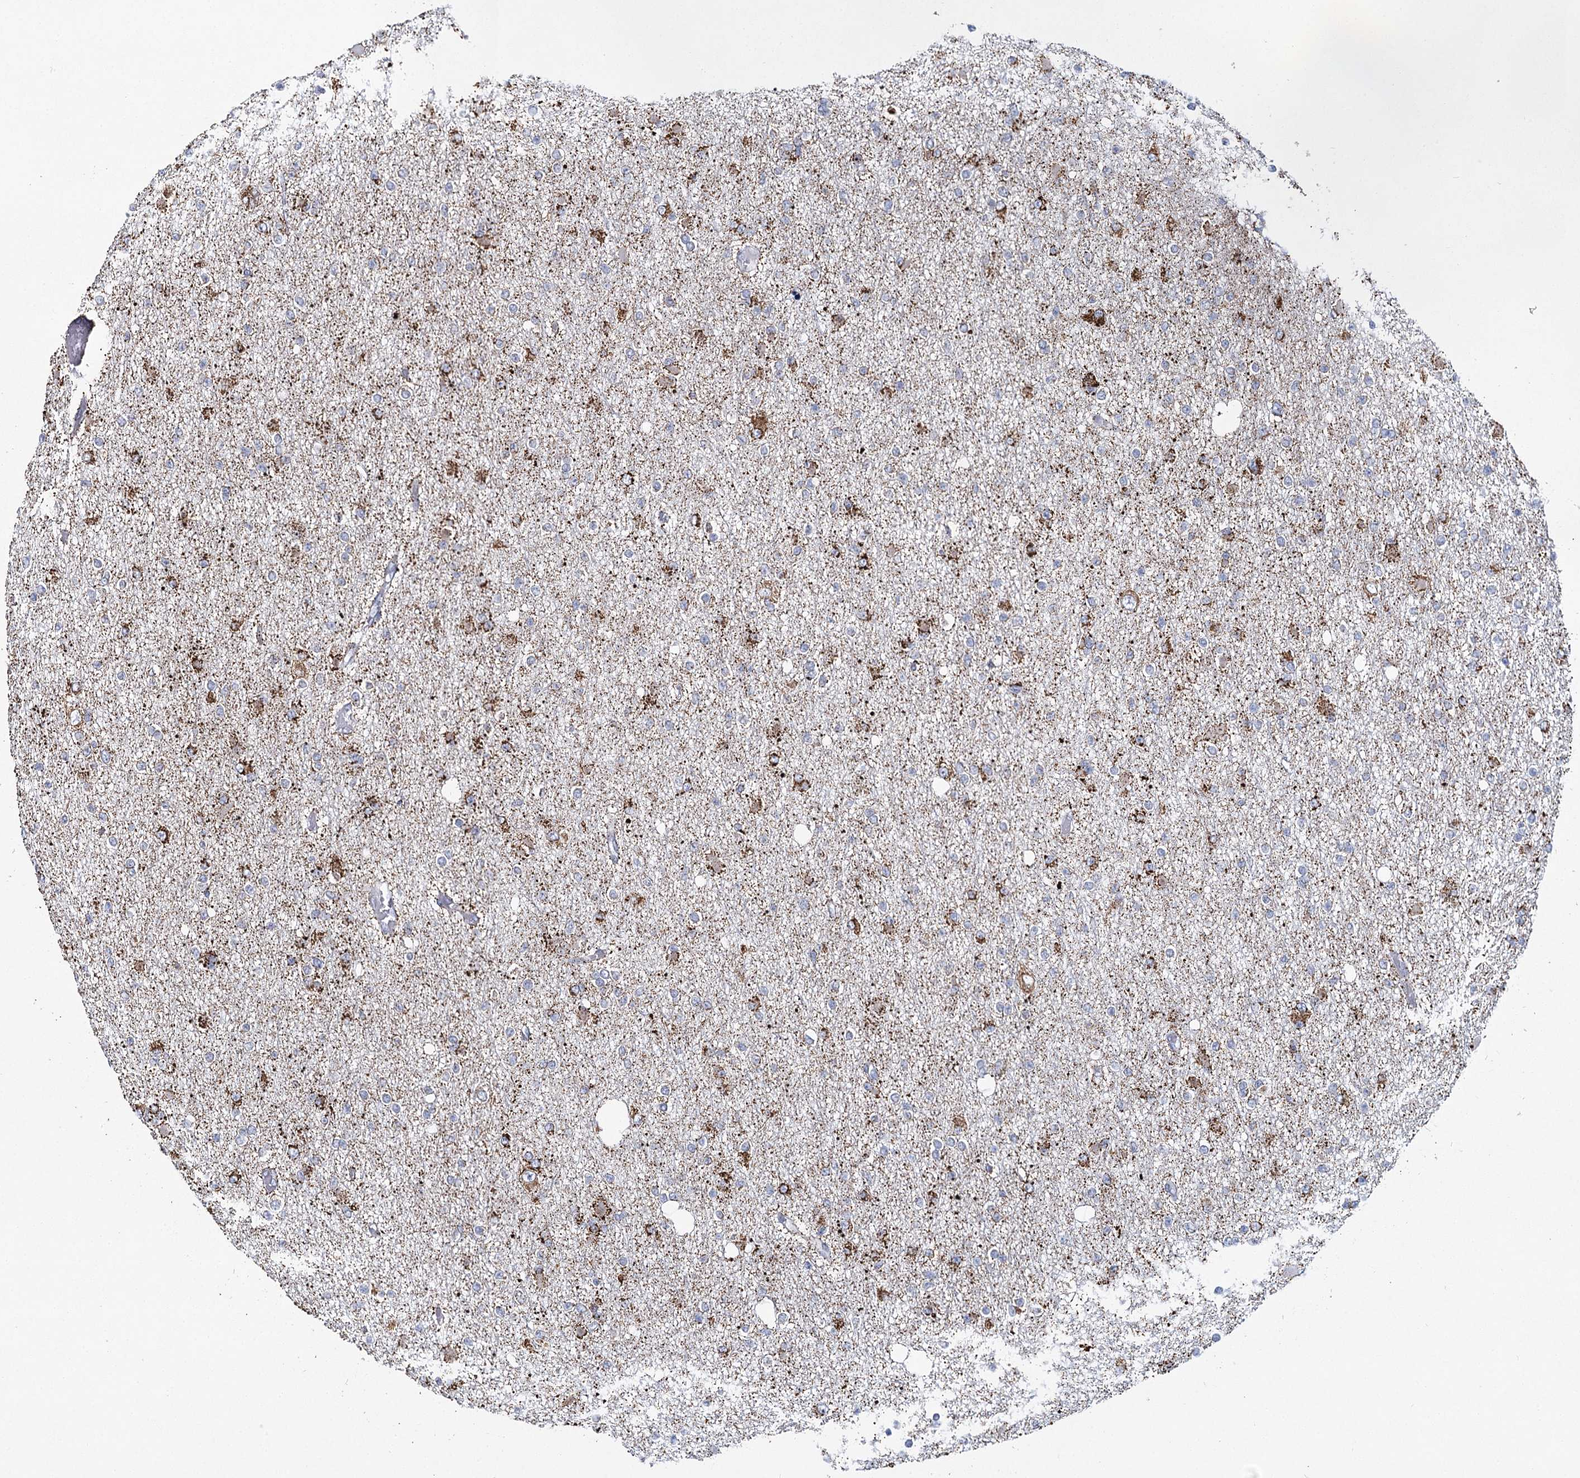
{"staining": {"intensity": "moderate", "quantity": "25%-75%", "location": "cytoplasmic/membranous"}, "tissue": "glioma", "cell_type": "Tumor cells", "image_type": "cancer", "snomed": [{"axis": "morphology", "description": "Glioma, malignant, Low grade"}, {"axis": "topography", "description": "Brain"}], "caption": "Protein staining shows moderate cytoplasmic/membranous staining in approximately 25%-75% of tumor cells in glioma. Using DAB (brown) and hematoxylin (blue) stains, captured at high magnification using brightfield microscopy.", "gene": "THUMPD3", "patient": {"sex": "female", "age": 22}}